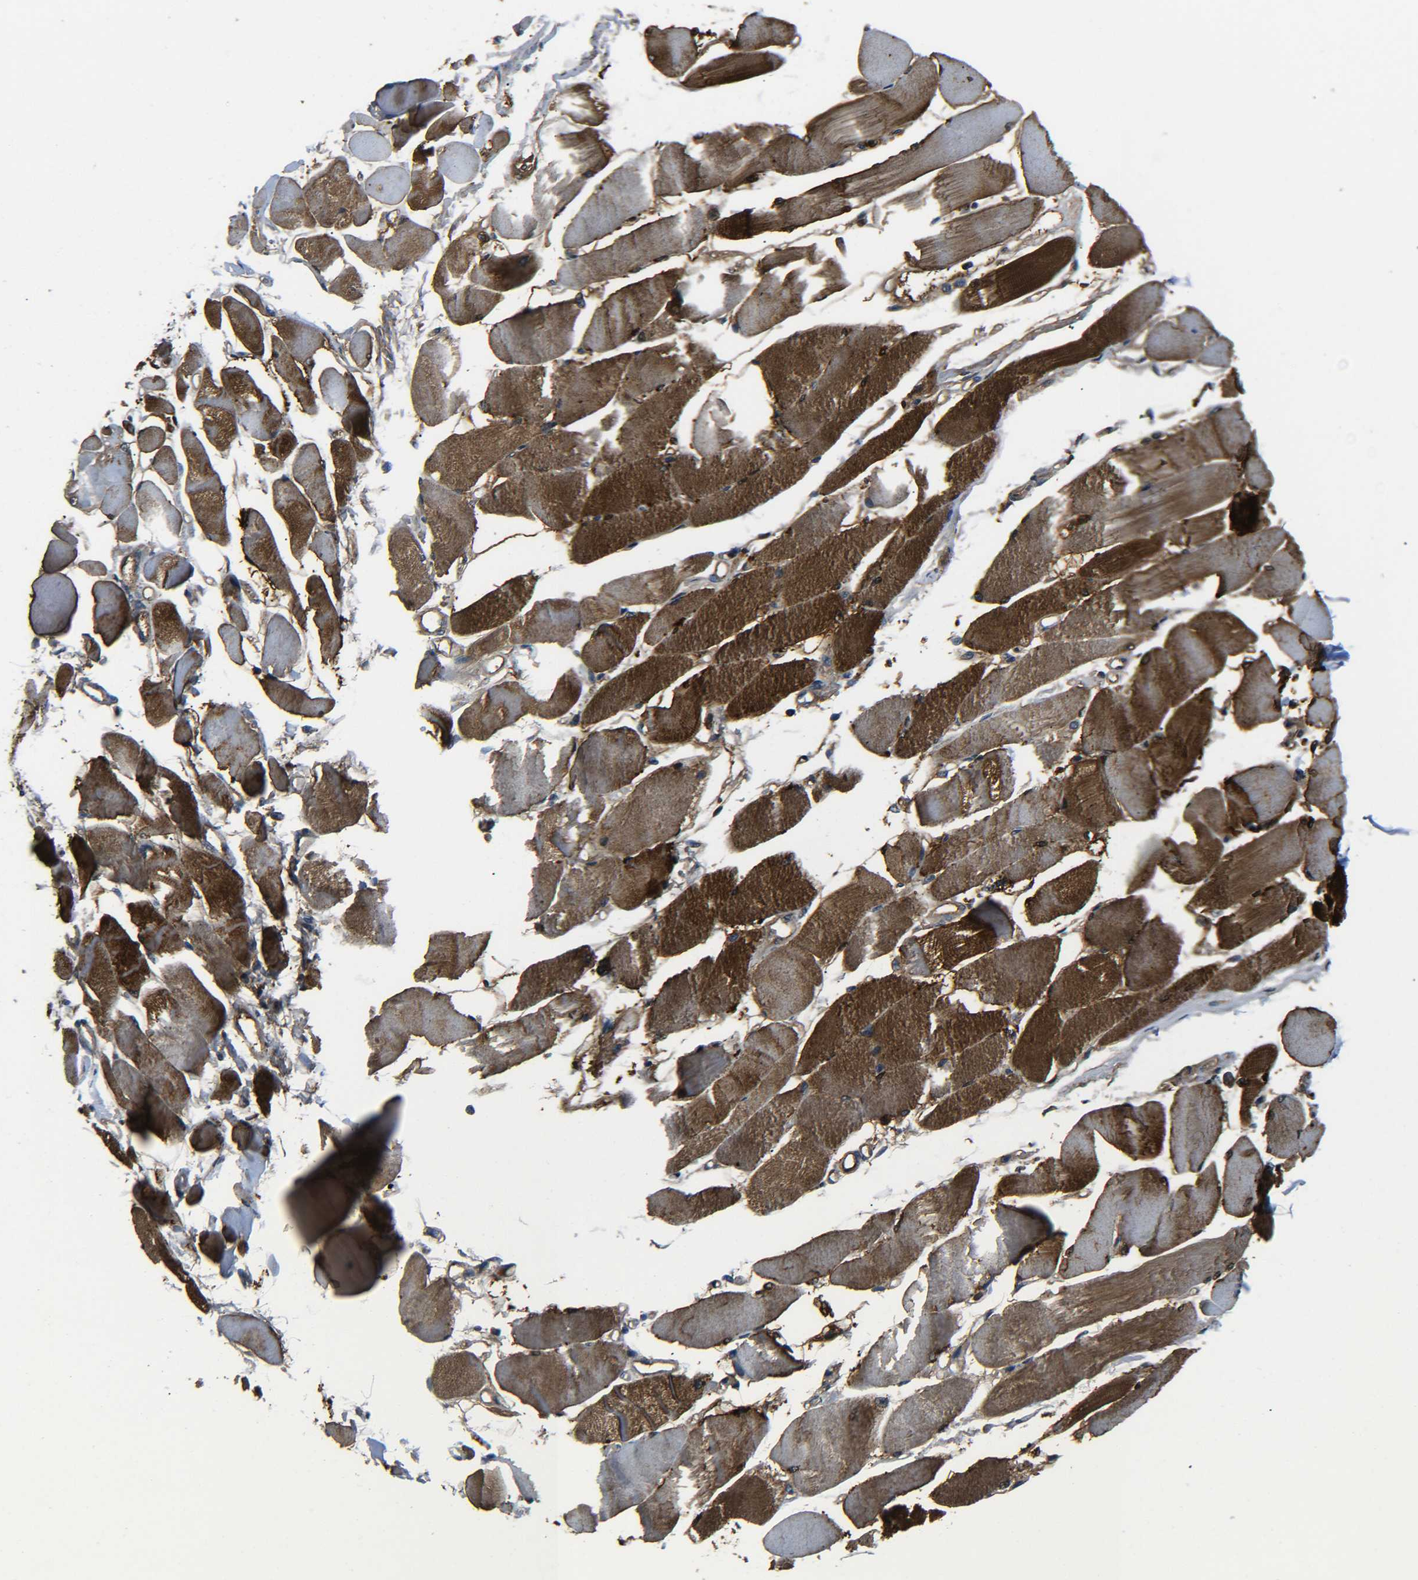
{"staining": {"intensity": "strong", "quantity": ">75%", "location": "cytoplasmic/membranous"}, "tissue": "skeletal muscle", "cell_type": "Myocytes", "image_type": "normal", "snomed": [{"axis": "morphology", "description": "Normal tissue, NOS"}, {"axis": "topography", "description": "Skeletal muscle"}, {"axis": "topography", "description": "Peripheral nerve tissue"}], "caption": "This image exhibits IHC staining of unremarkable human skeletal muscle, with high strong cytoplasmic/membranous positivity in about >75% of myocytes.", "gene": "PREB", "patient": {"sex": "female", "age": 84}}